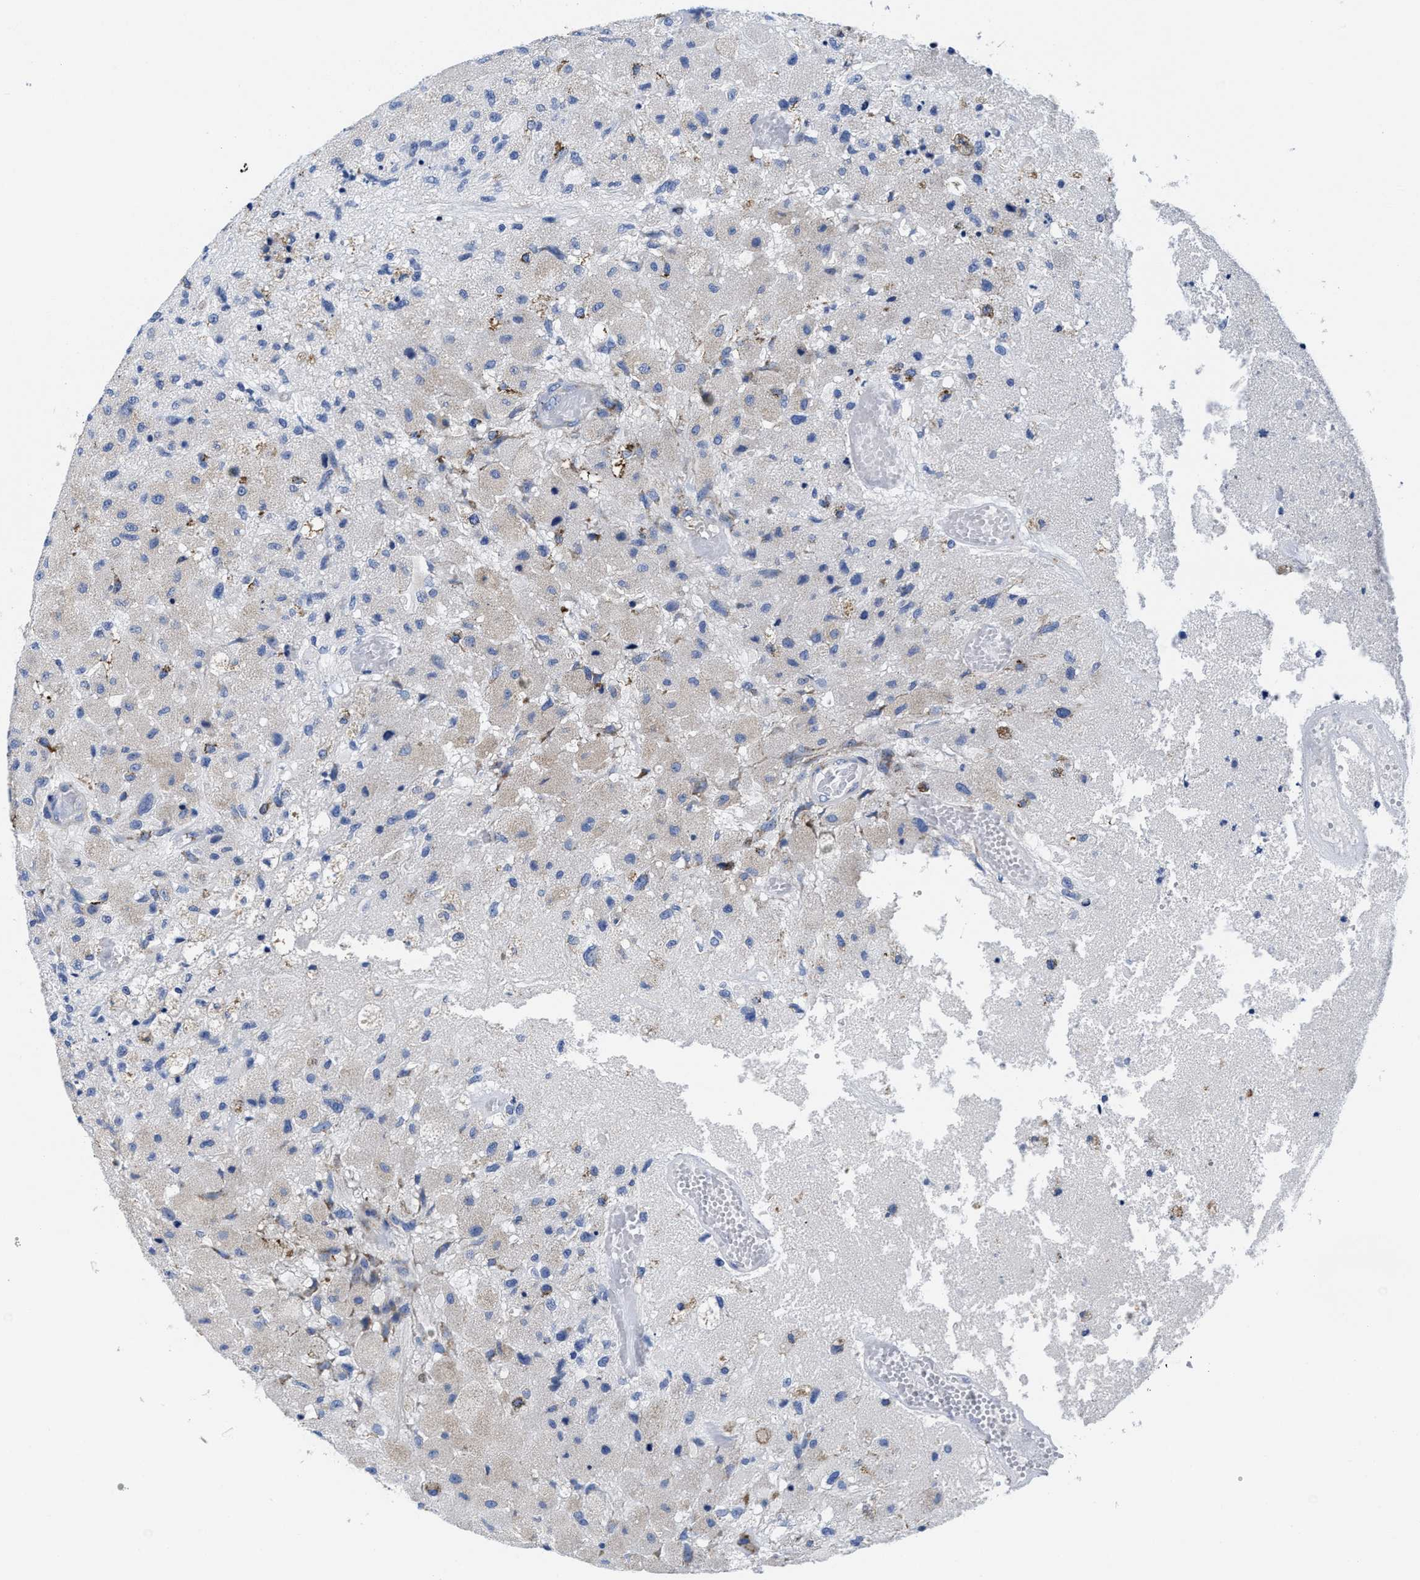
{"staining": {"intensity": "negative", "quantity": "none", "location": "none"}, "tissue": "glioma", "cell_type": "Tumor cells", "image_type": "cancer", "snomed": [{"axis": "morphology", "description": "Normal tissue, NOS"}, {"axis": "morphology", "description": "Glioma, malignant, High grade"}, {"axis": "topography", "description": "Cerebral cortex"}], "caption": "High magnification brightfield microscopy of high-grade glioma (malignant) stained with DAB (3,3'-diaminobenzidine) (brown) and counterstained with hematoxylin (blue): tumor cells show no significant expression.", "gene": "TBRG4", "patient": {"sex": "male", "age": 77}}